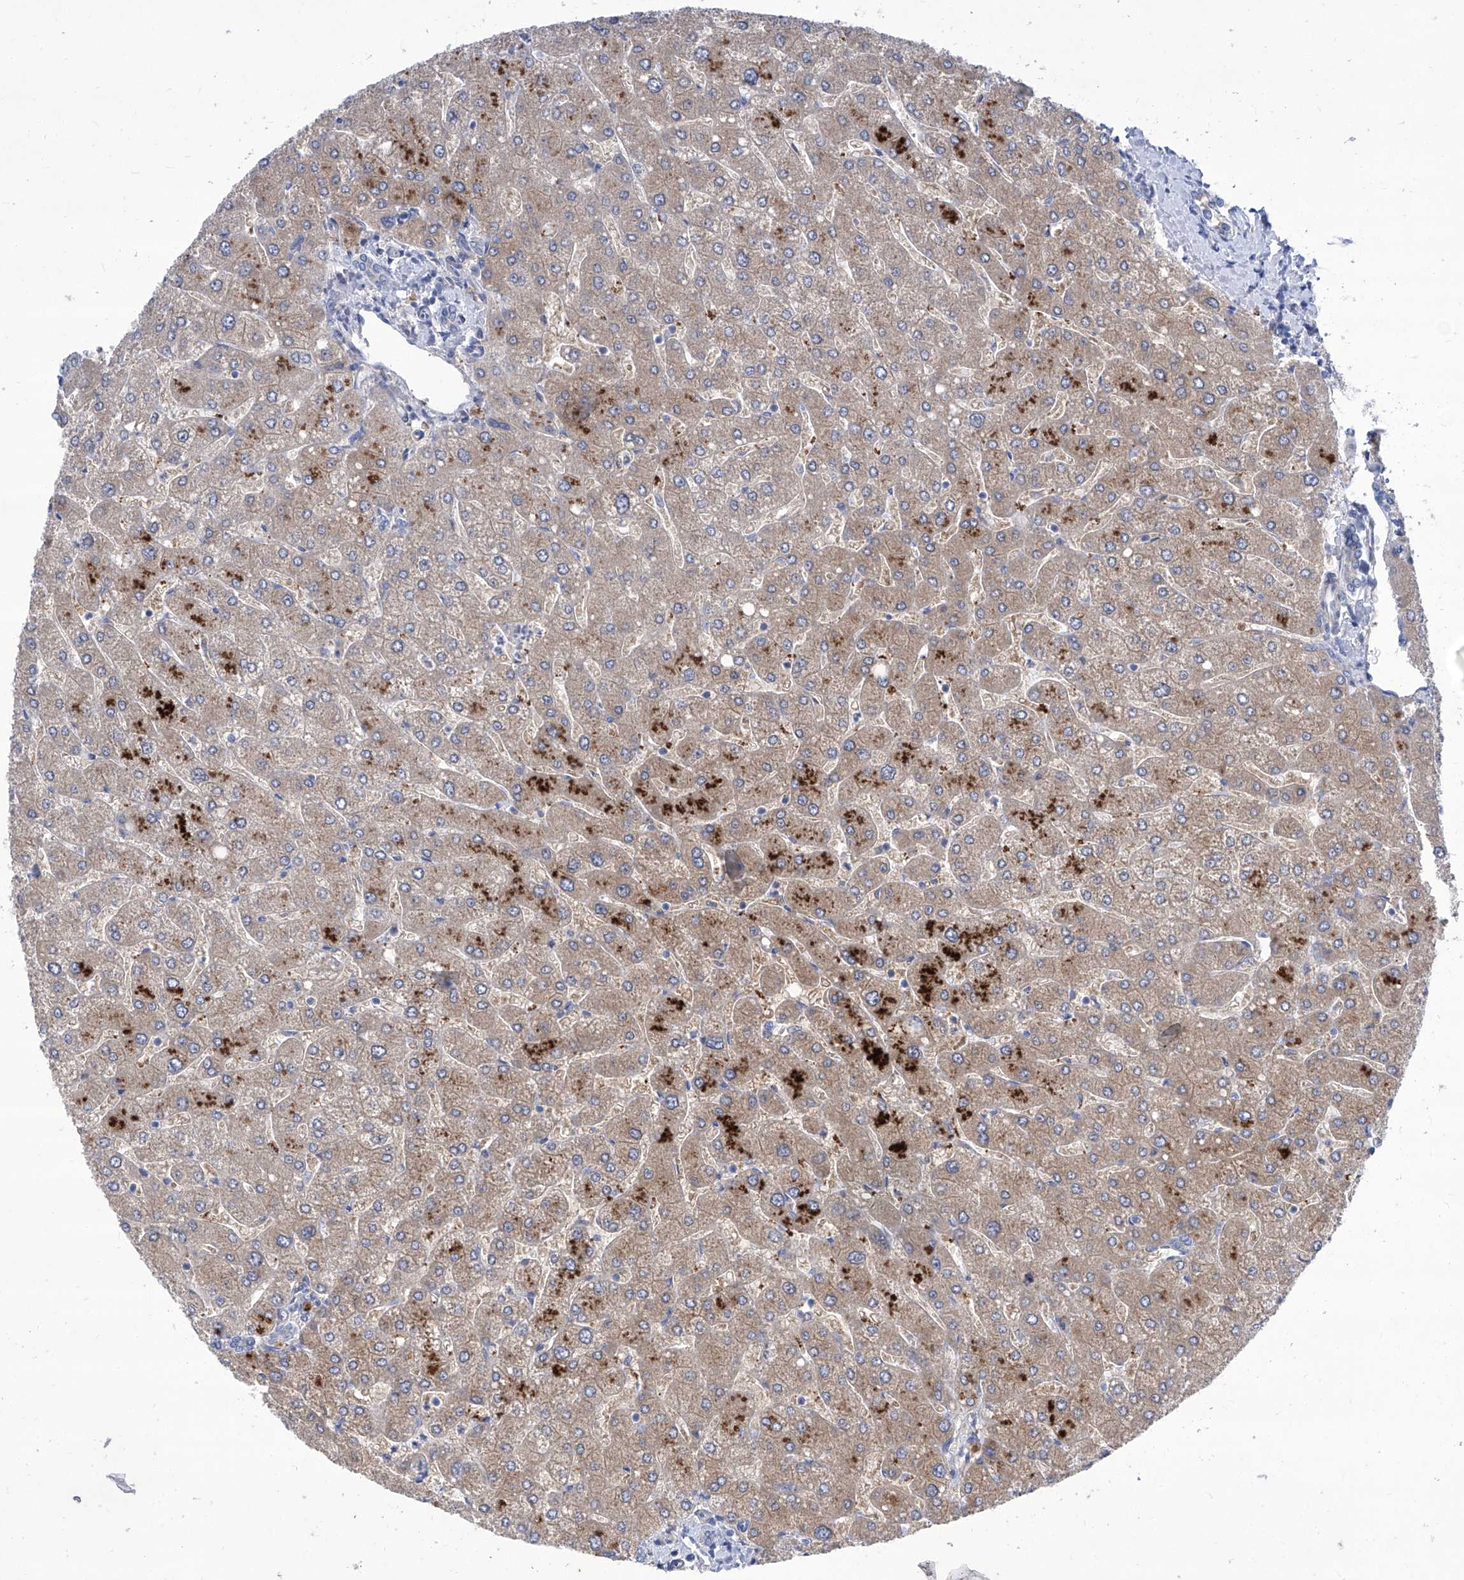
{"staining": {"intensity": "negative", "quantity": "none", "location": "none"}, "tissue": "liver", "cell_type": "Cholangiocytes", "image_type": "normal", "snomed": [{"axis": "morphology", "description": "Normal tissue, NOS"}, {"axis": "topography", "description": "Liver"}], "caption": "A micrograph of liver stained for a protein exhibits no brown staining in cholangiocytes. Brightfield microscopy of IHC stained with DAB (3,3'-diaminobenzidine) (brown) and hematoxylin (blue), captured at high magnification.", "gene": "SRBD1", "patient": {"sex": "male", "age": 55}}